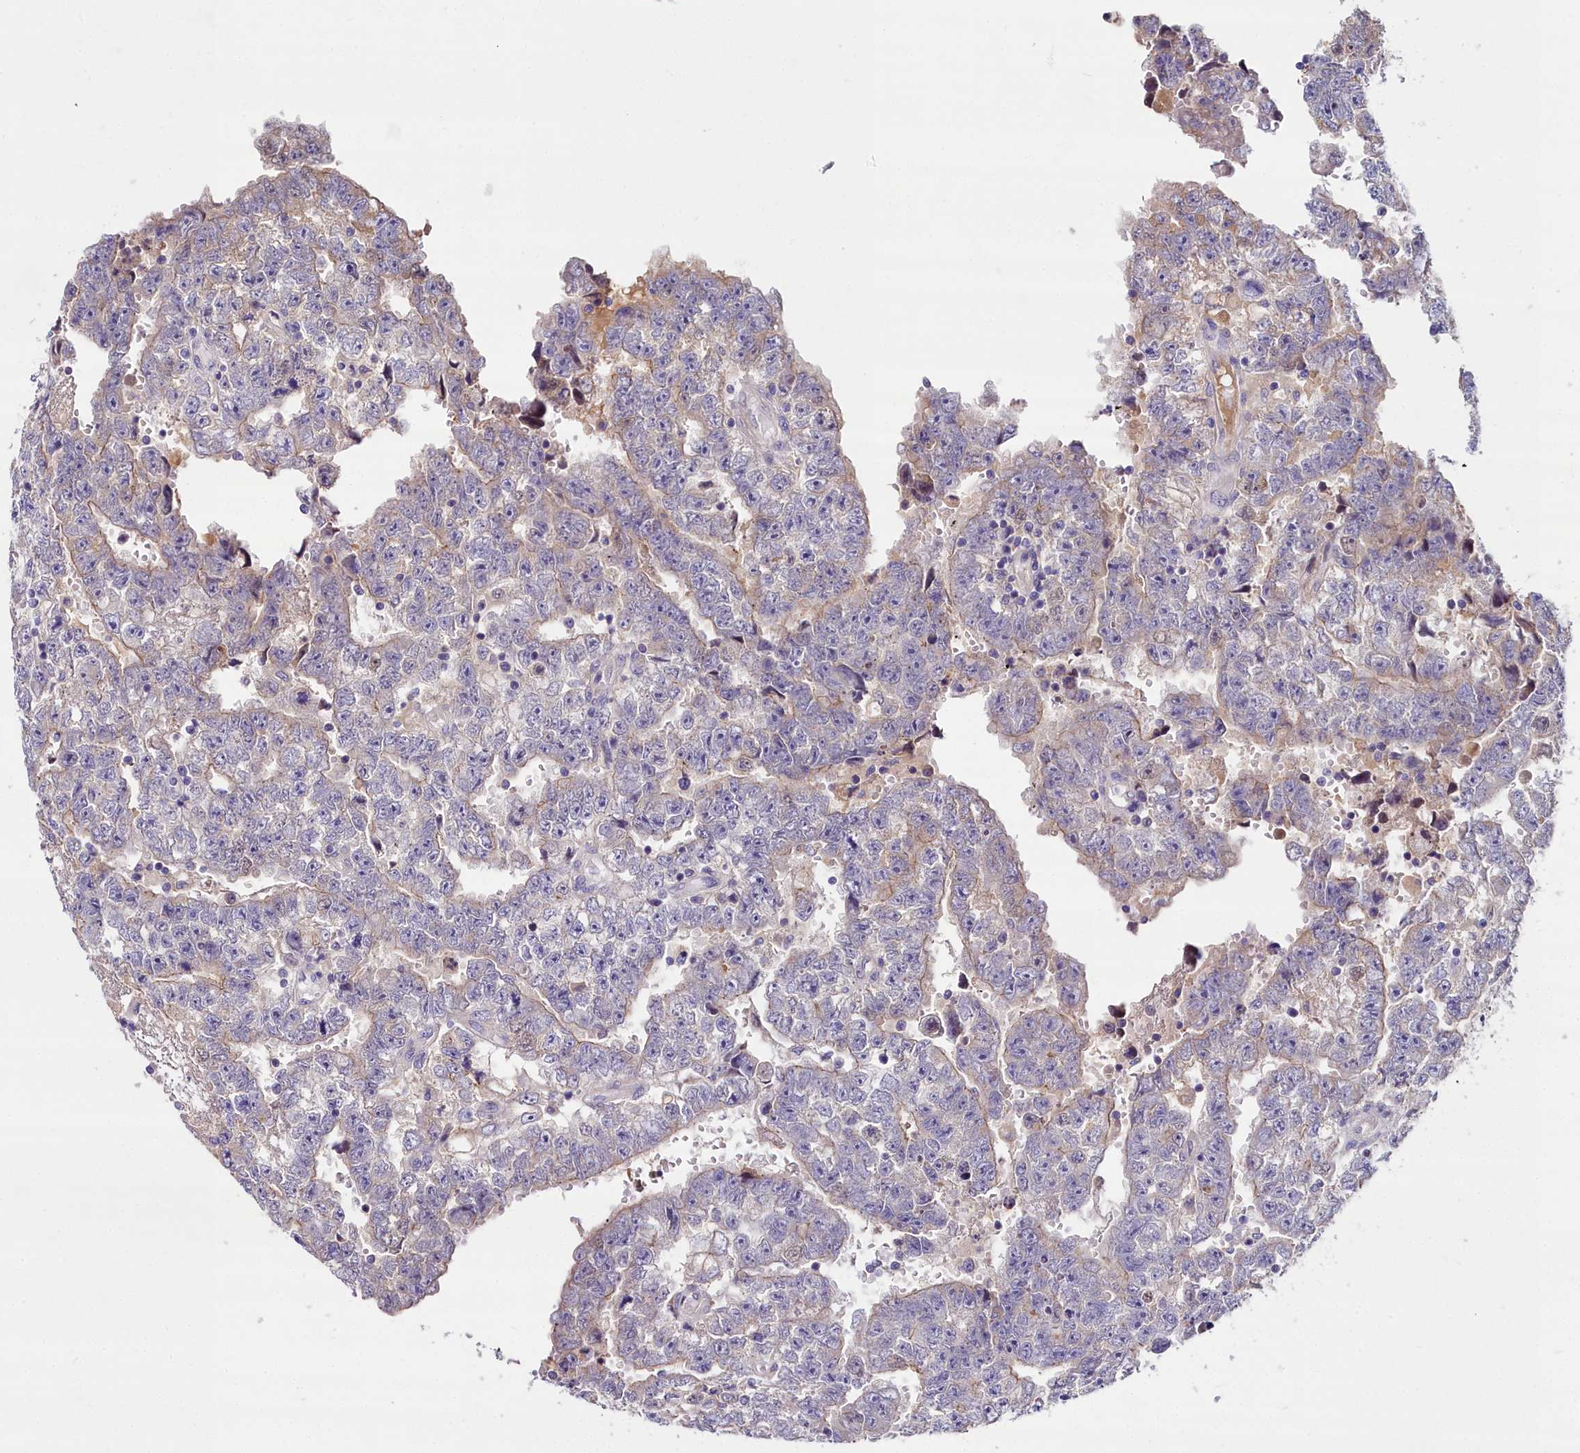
{"staining": {"intensity": "weak", "quantity": "25%-75%", "location": "cytoplasmic/membranous"}, "tissue": "testis cancer", "cell_type": "Tumor cells", "image_type": "cancer", "snomed": [{"axis": "morphology", "description": "Carcinoma, Embryonal, NOS"}, {"axis": "topography", "description": "Testis"}], "caption": "A histopathology image of testis cancer (embryonal carcinoma) stained for a protein shows weak cytoplasmic/membranous brown staining in tumor cells.", "gene": "NT5M", "patient": {"sex": "male", "age": 25}}